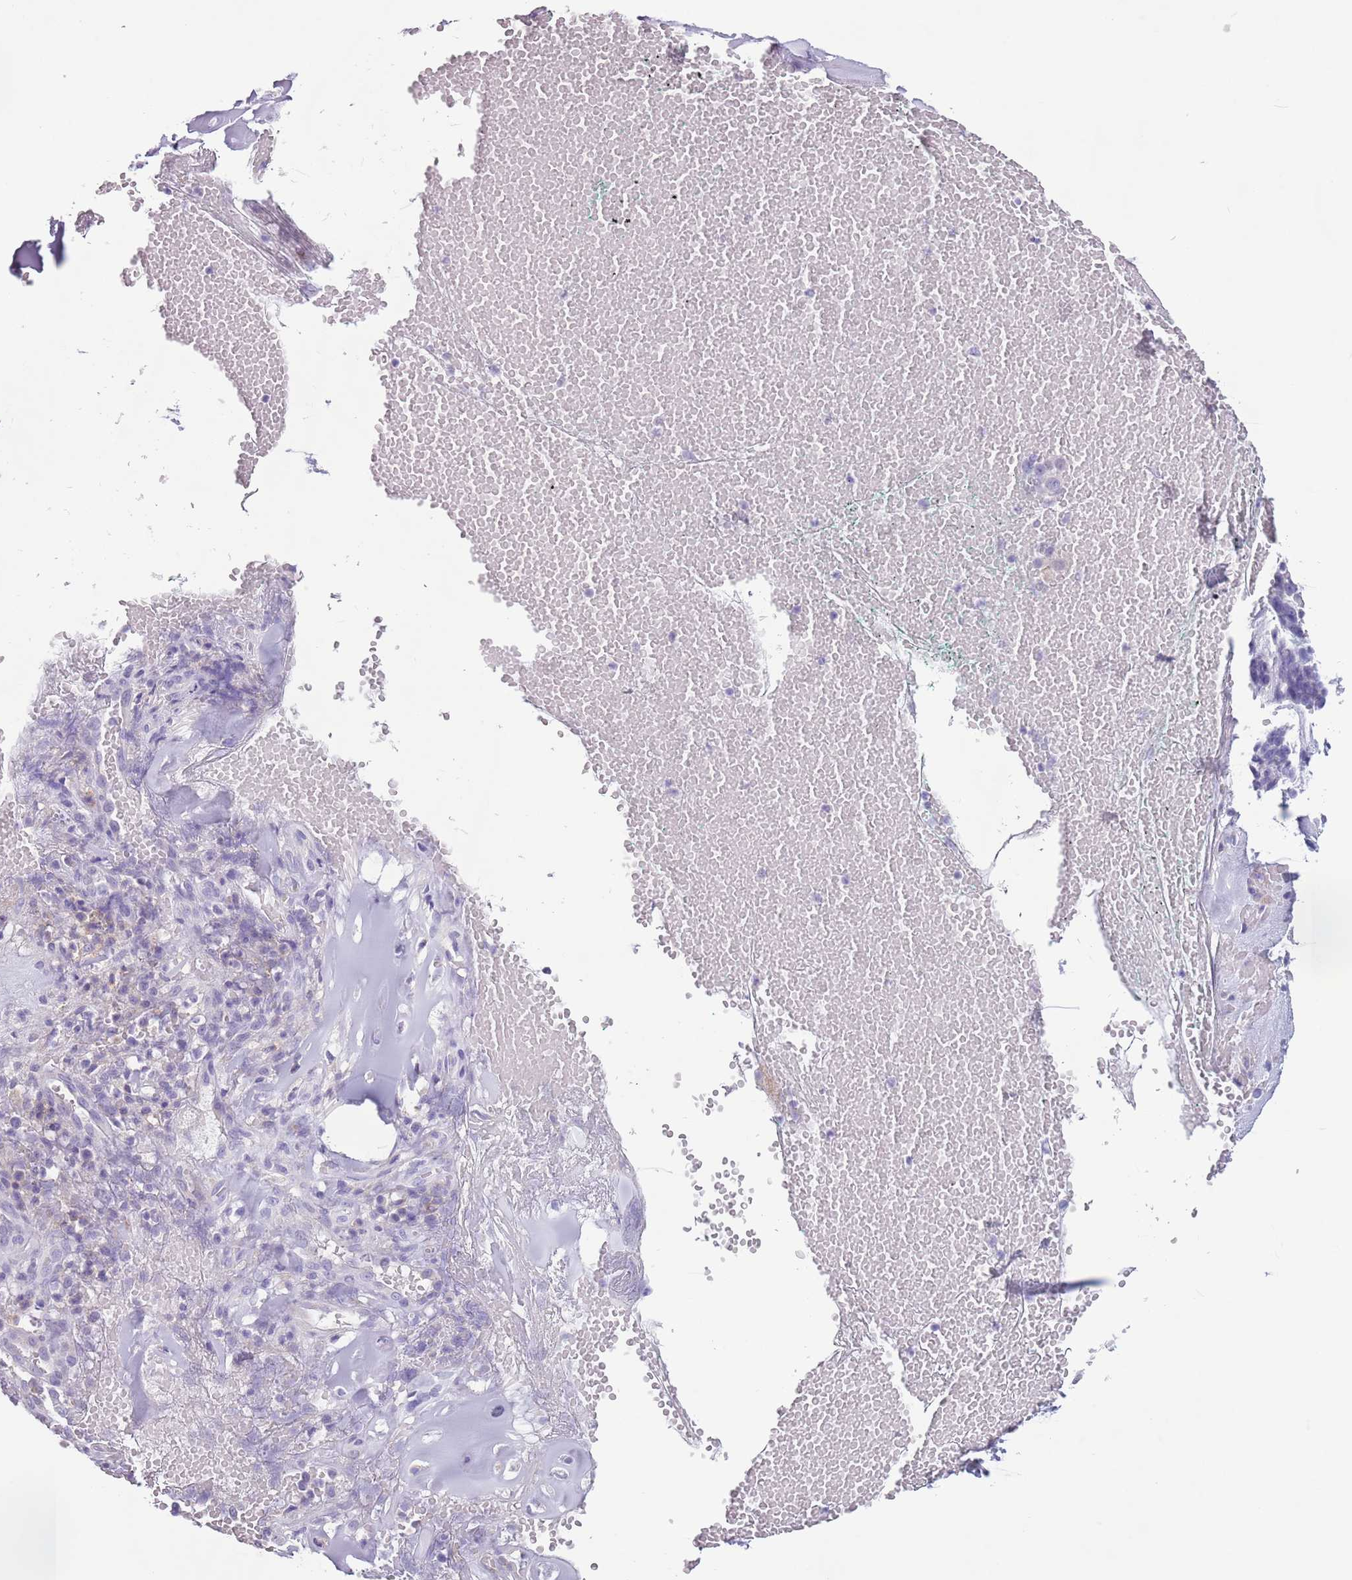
{"staining": {"intensity": "negative", "quantity": "none", "location": "none"}, "tissue": "adipose tissue", "cell_type": "Adipocytes", "image_type": "normal", "snomed": [{"axis": "morphology", "description": "Normal tissue, NOS"}, {"axis": "morphology", "description": "Basal cell carcinoma"}, {"axis": "topography", "description": "Cartilage tissue"}, {"axis": "topography", "description": "Nasopharynx"}, {"axis": "topography", "description": "Oral tissue"}], "caption": "IHC histopathology image of benign adipose tissue: adipose tissue stained with DAB demonstrates no significant protein positivity in adipocytes.", "gene": "HYOU1", "patient": {"sex": "female", "age": 77}}